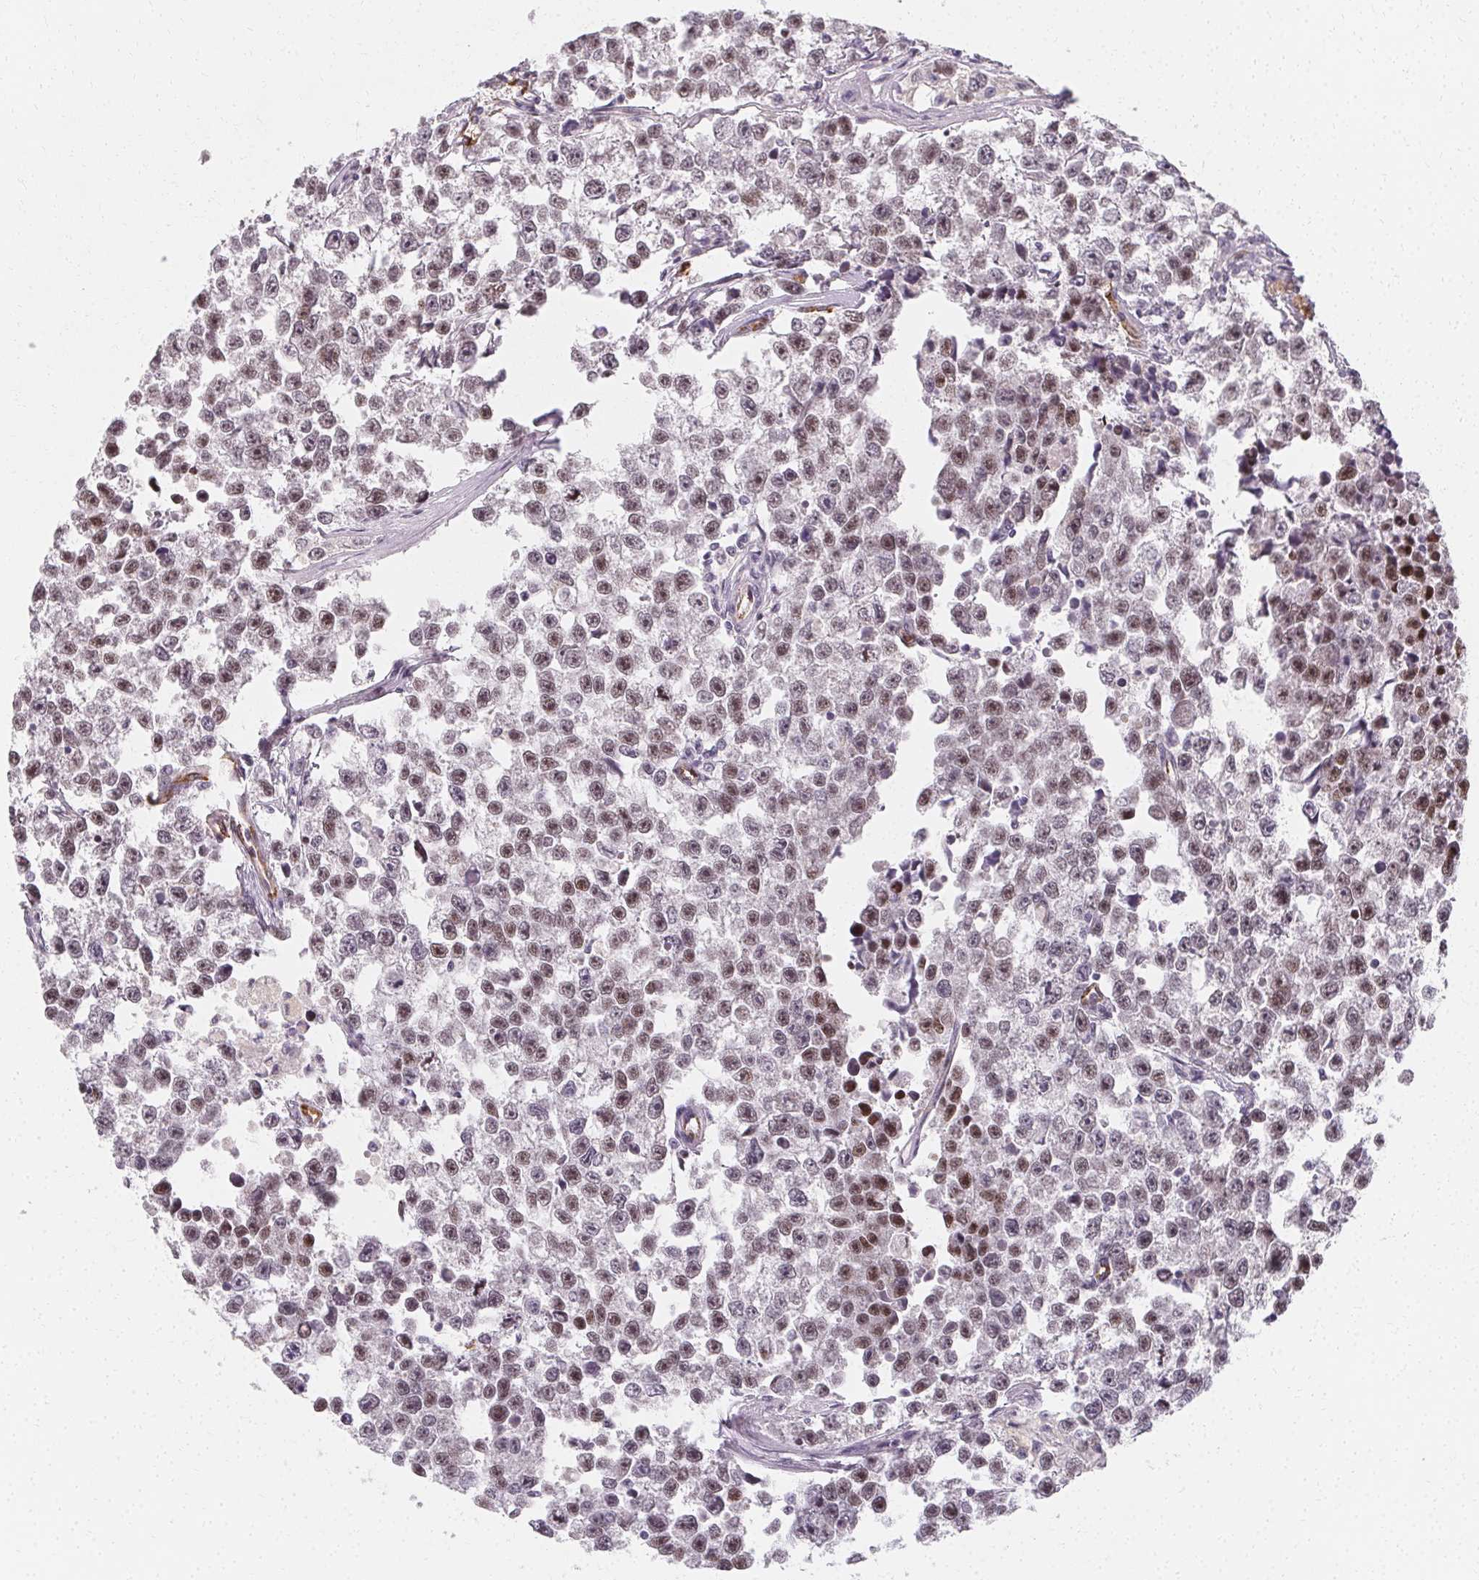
{"staining": {"intensity": "moderate", "quantity": "<25%", "location": "nuclear"}, "tissue": "testis cancer", "cell_type": "Tumor cells", "image_type": "cancer", "snomed": [{"axis": "morphology", "description": "Seminoma, NOS"}, {"axis": "topography", "description": "Testis"}], "caption": "Testis seminoma stained for a protein demonstrates moderate nuclear positivity in tumor cells.", "gene": "CLCNKB", "patient": {"sex": "male", "age": 26}}